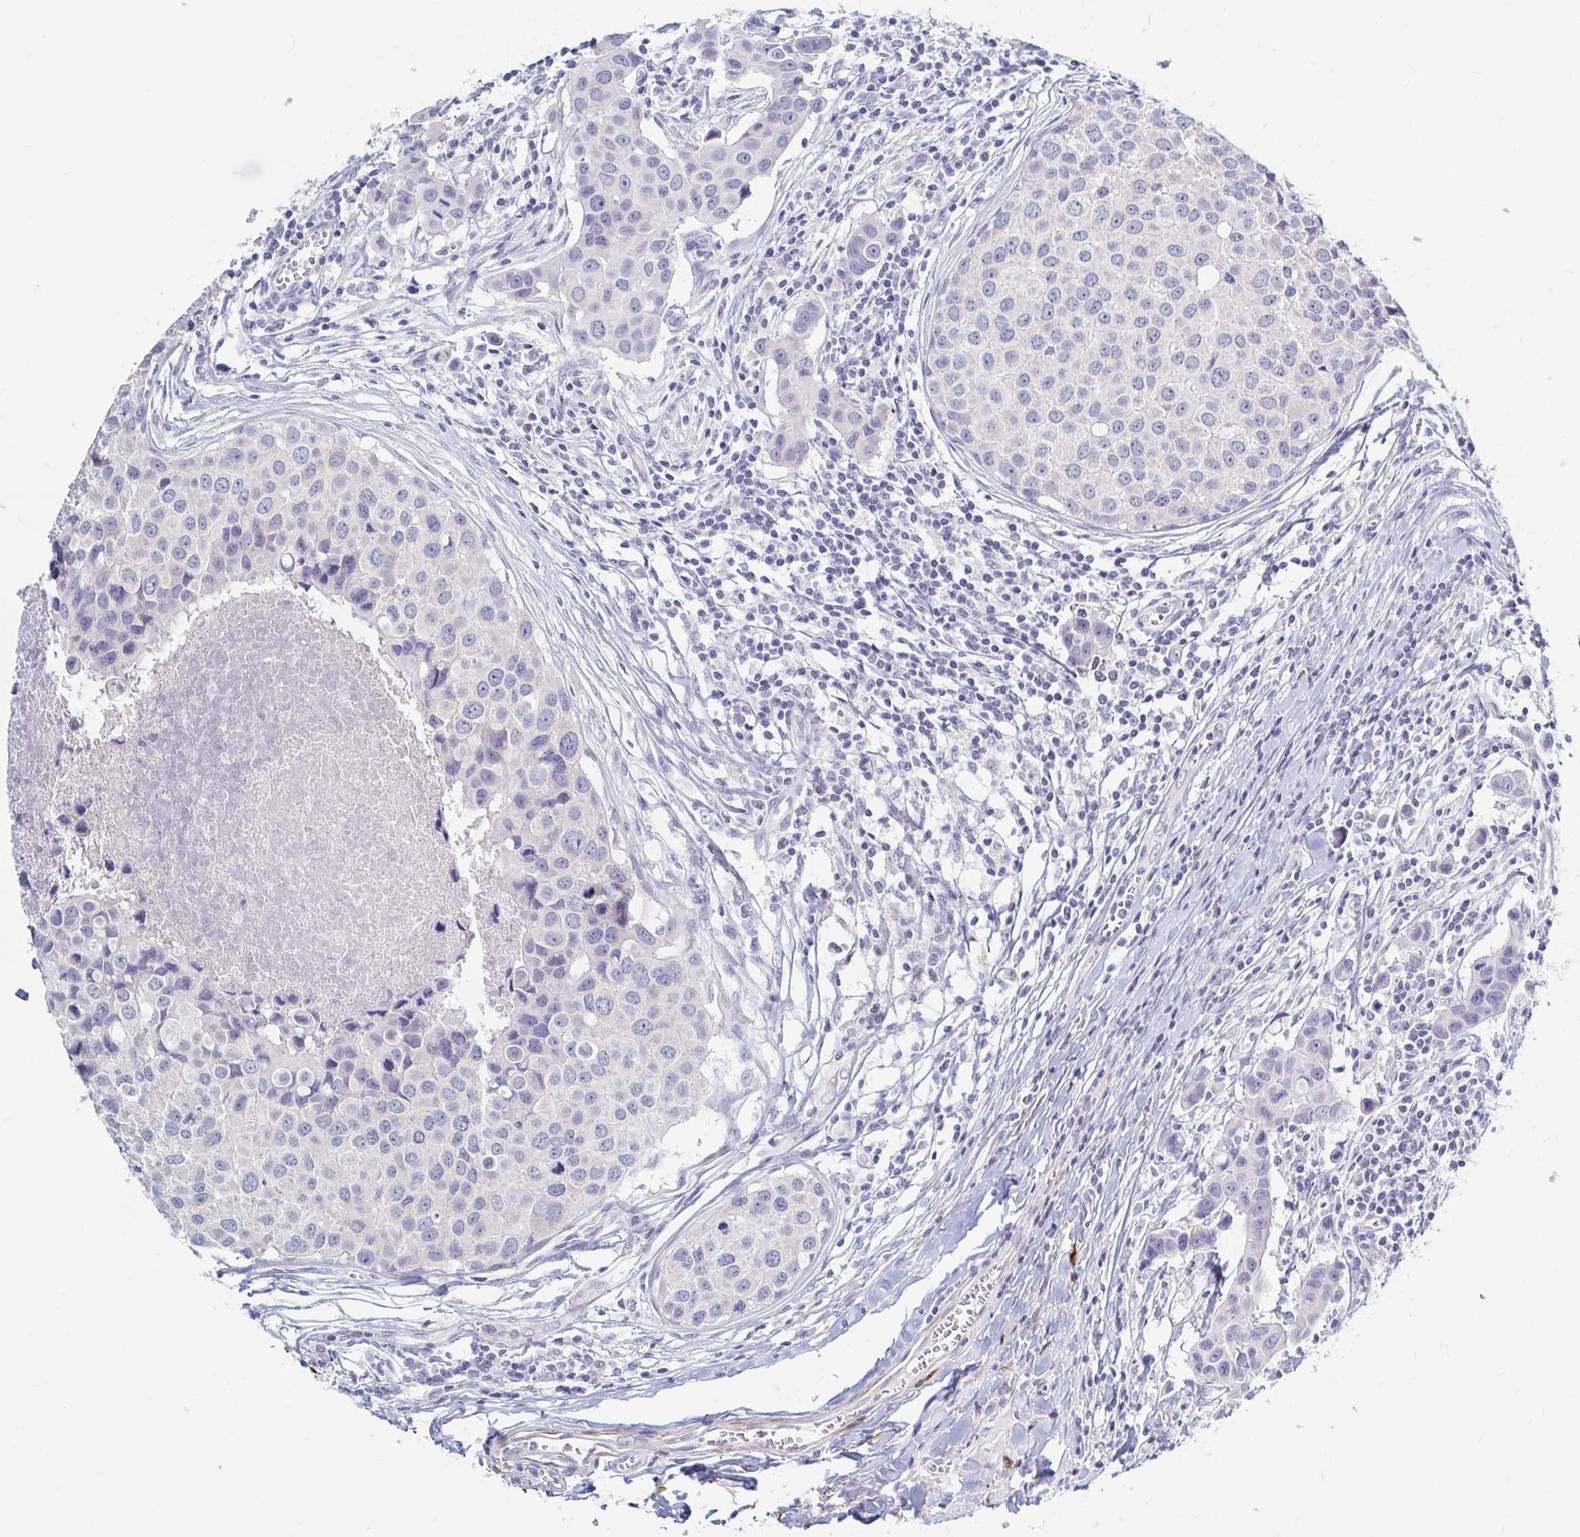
{"staining": {"intensity": "negative", "quantity": "none", "location": "none"}, "tissue": "breast cancer", "cell_type": "Tumor cells", "image_type": "cancer", "snomed": [{"axis": "morphology", "description": "Duct carcinoma"}, {"axis": "topography", "description": "Breast"}], "caption": "There is no significant expression in tumor cells of breast cancer.", "gene": "ADH1A", "patient": {"sex": "female", "age": 24}}